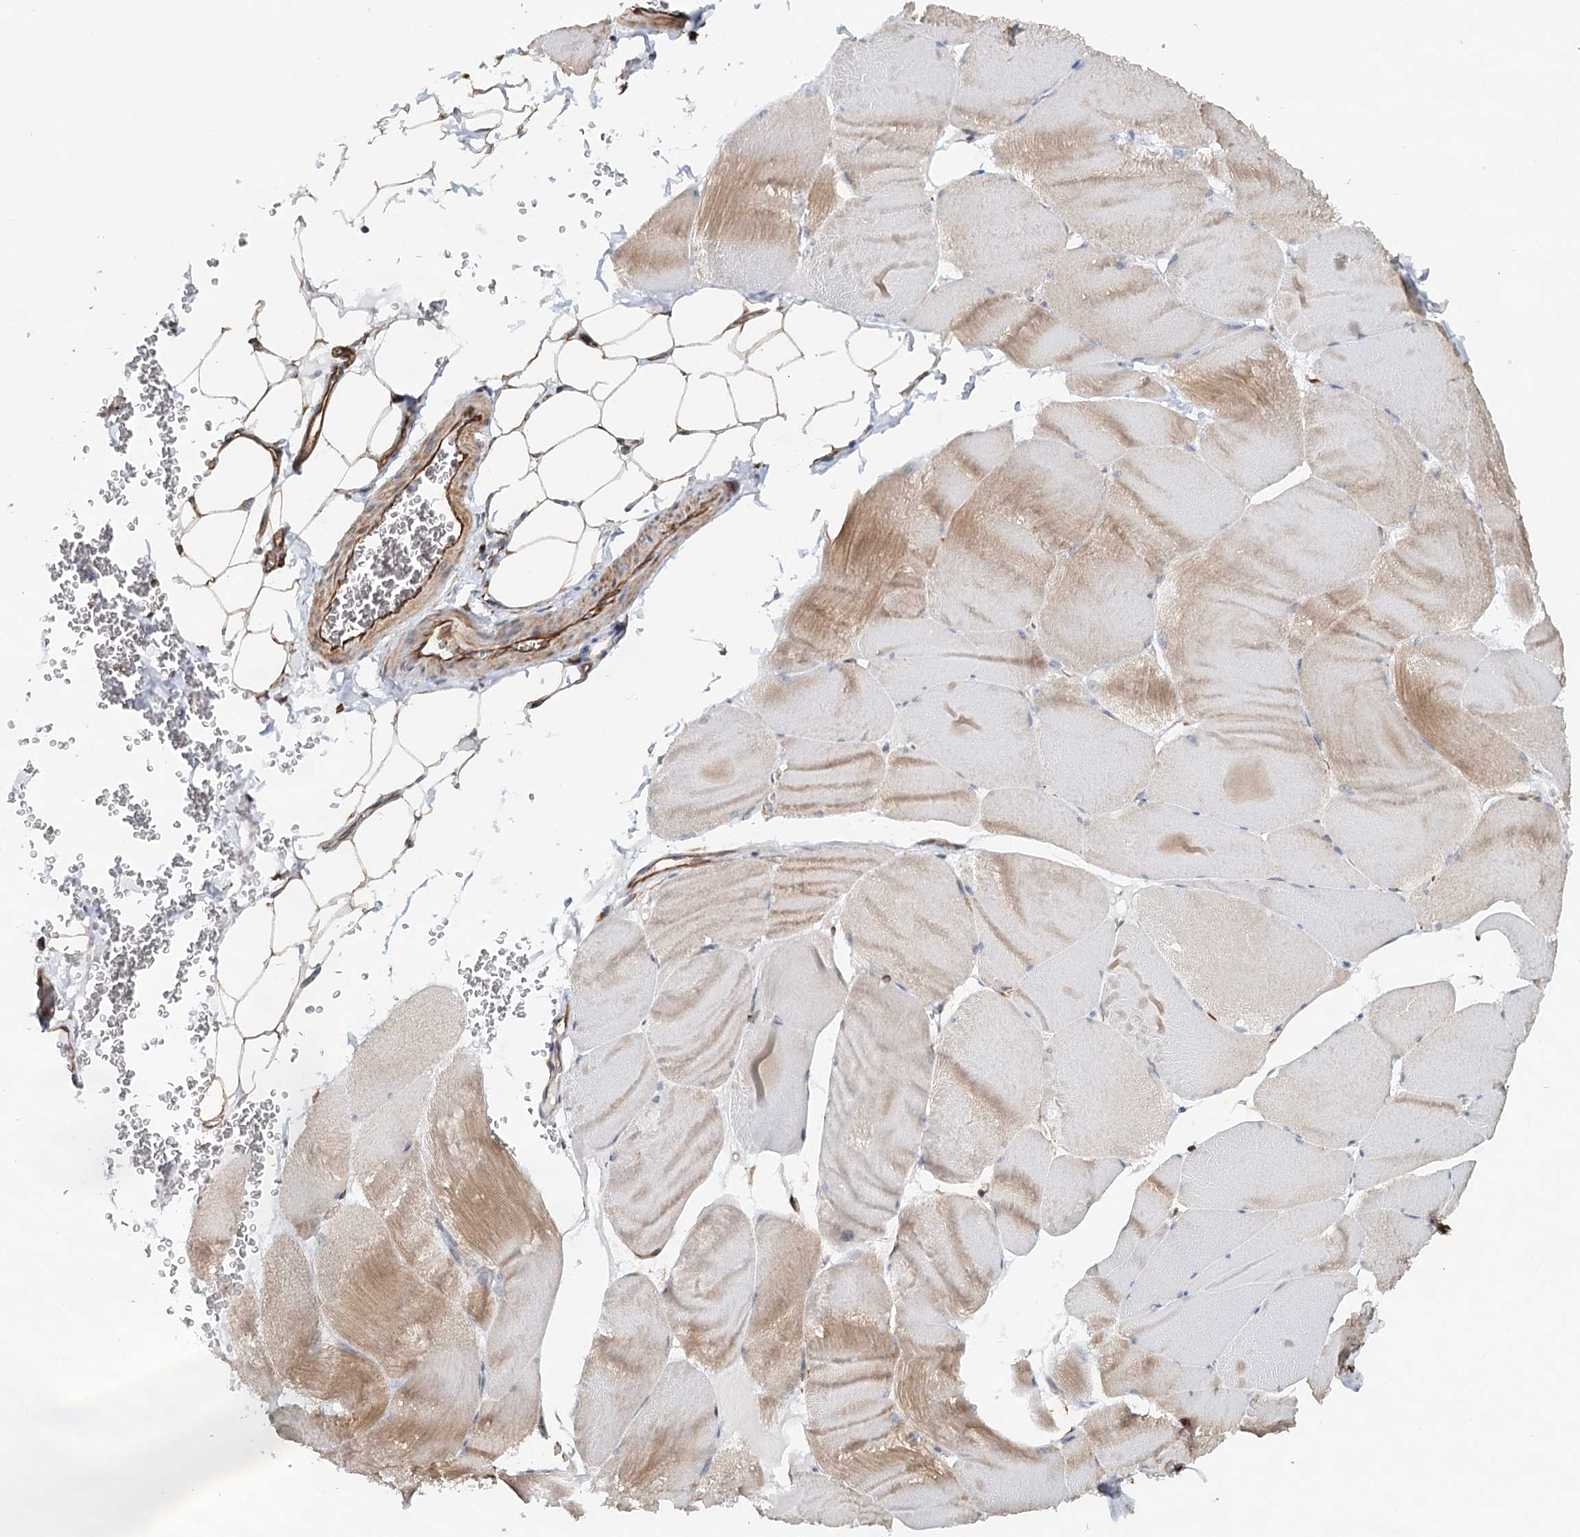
{"staining": {"intensity": "moderate", "quantity": "<25%", "location": "cytoplasmic/membranous"}, "tissue": "skeletal muscle", "cell_type": "Myocytes", "image_type": "normal", "snomed": [{"axis": "morphology", "description": "Normal tissue, NOS"}, {"axis": "morphology", "description": "Basal cell carcinoma"}, {"axis": "topography", "description": "Skeletal muscle"}], "caption": "An image of skeletal muscle stained for a protein displays moderate cytoplasmic/membranous brown staining in myocytes.", "gene": "SYNPO", "patient": {"sex": "female", "age": 64}}